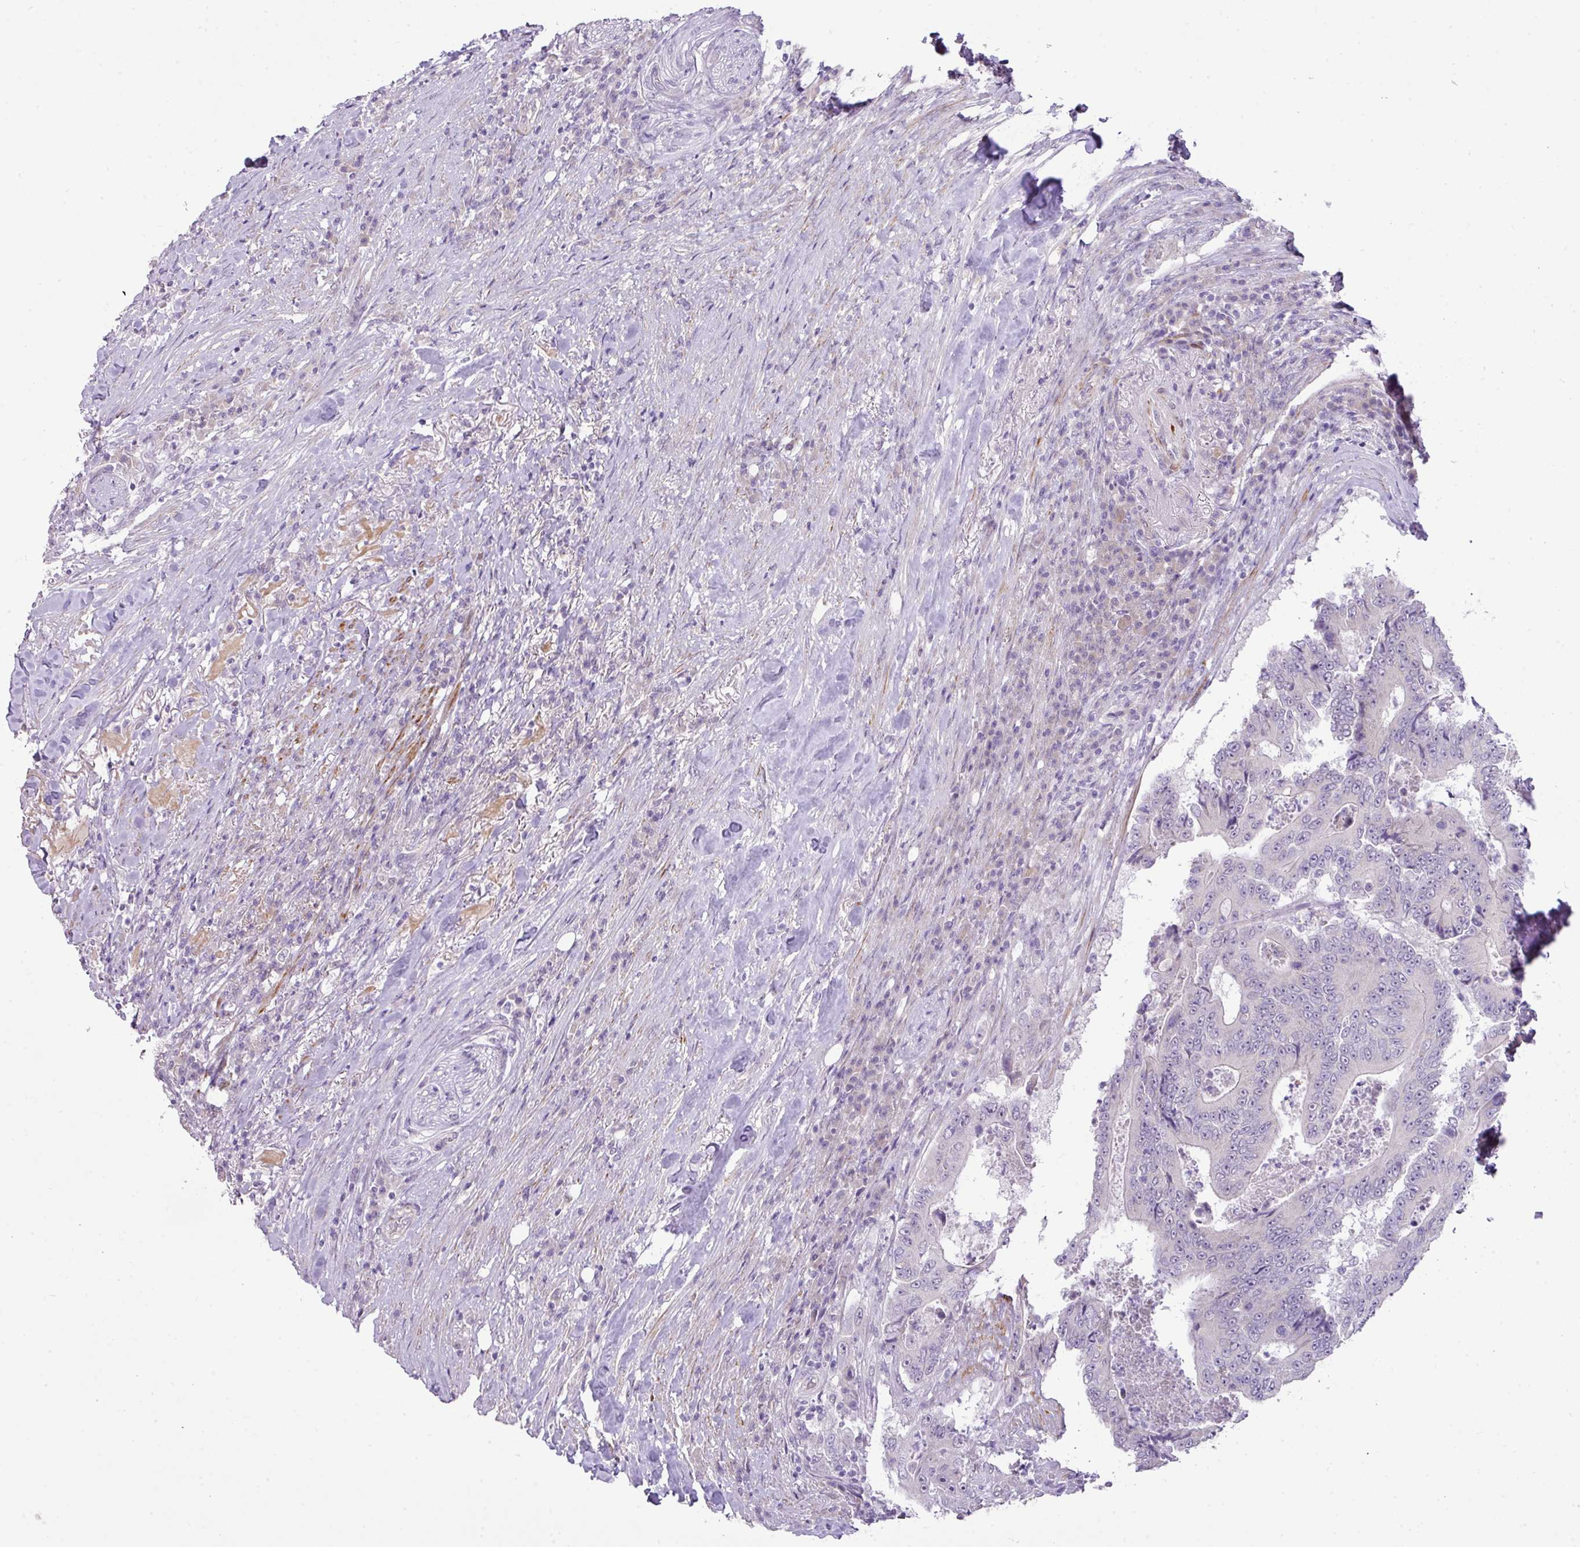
{"staining": {"intensity": "negative", "quantity": "none", "location": "none"}, "tissue": "colorectal cancer", "cell_type": "Tumor cells", "image_type": "cancer", "snomed": [{"axis": "morphology", "description": "Adenocarcinoma, NOS"}, {"axis": "topography", "description": "Colon"}], "caption": "This is an immunohistochemistry (IHC) photomicrograph of colorectal cancer. There is no expression in tumor cells.", "gene": "DIP2A", "patient": {"sex": "male", "age": 83}}